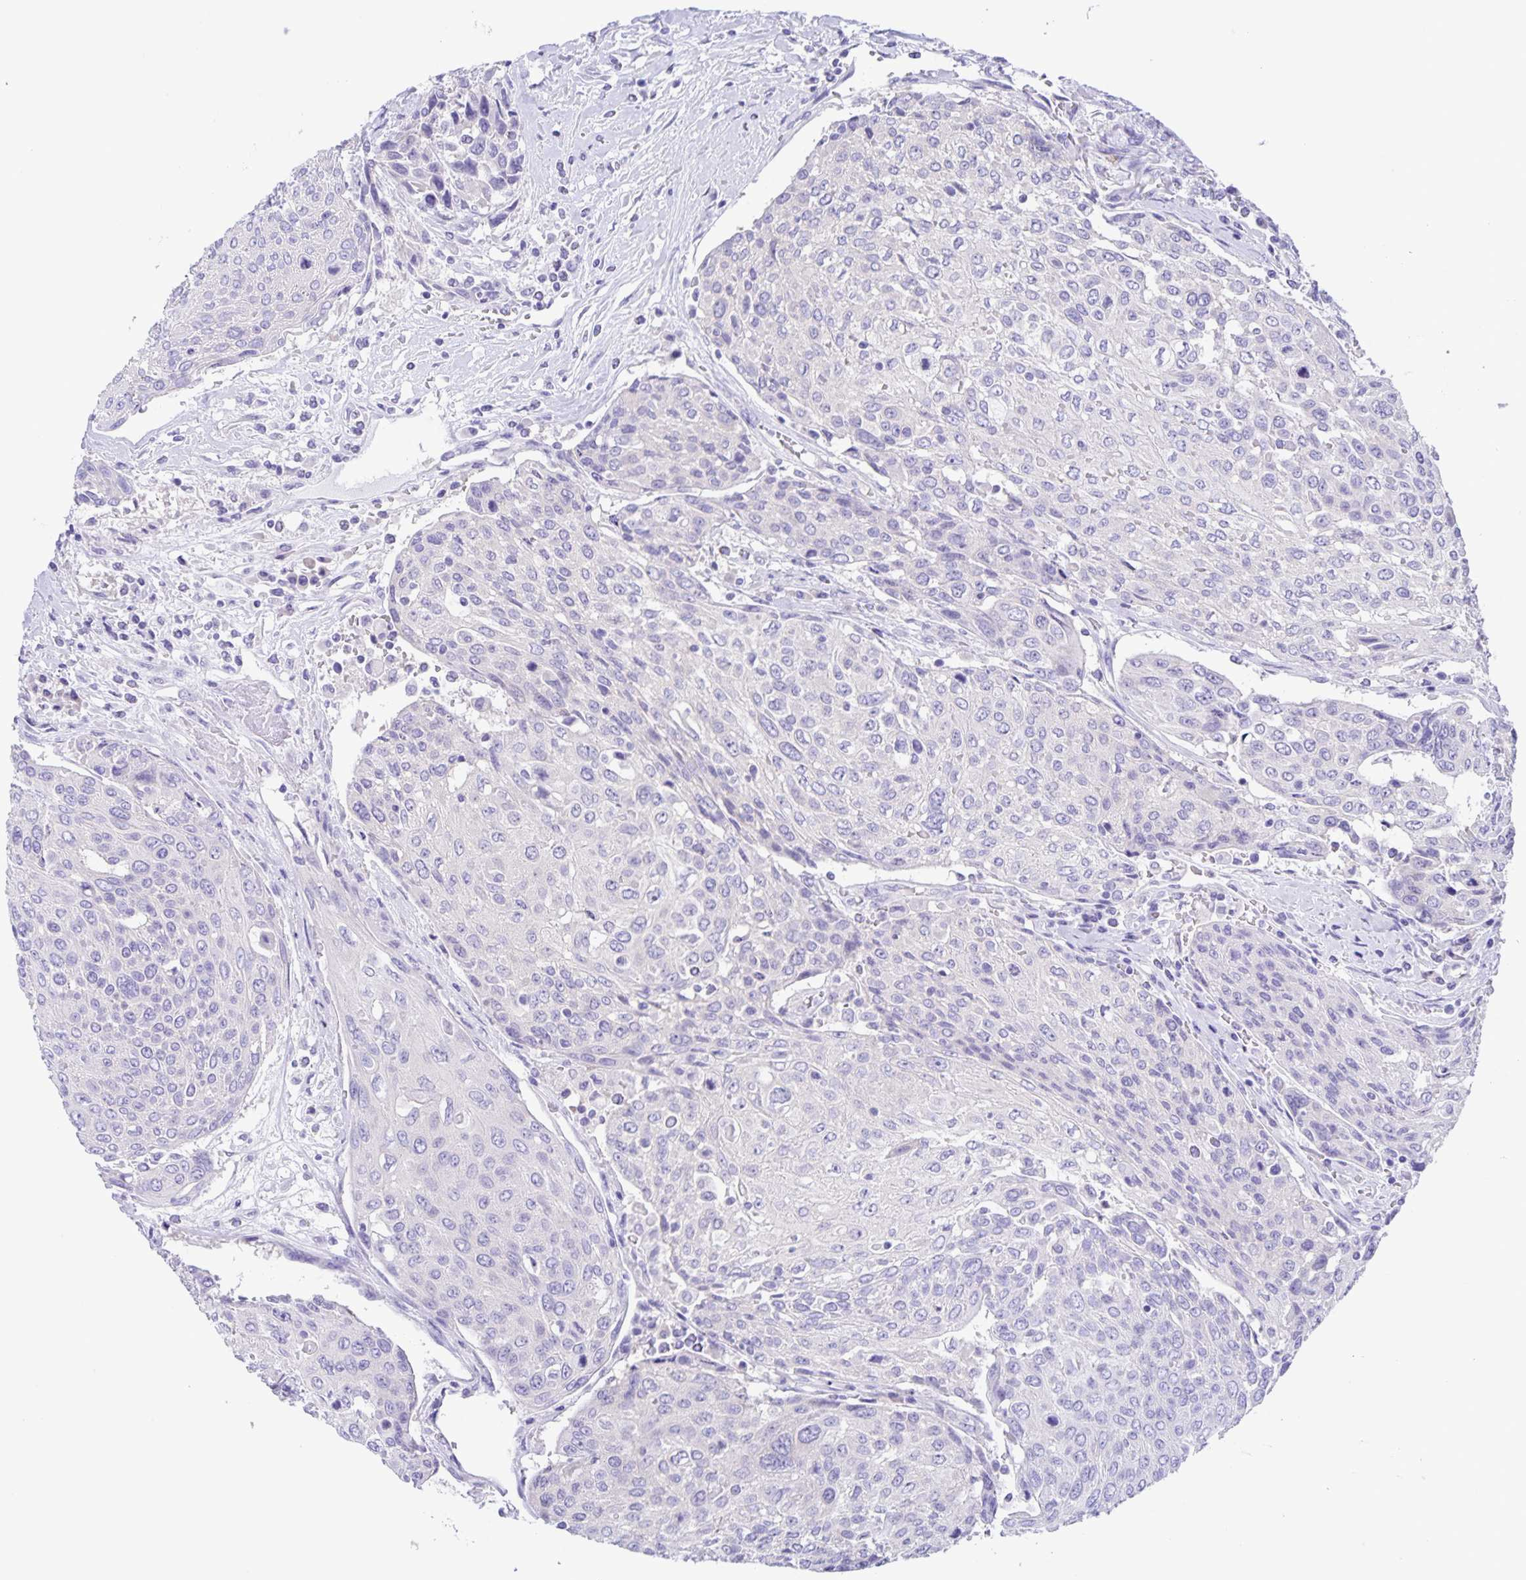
{"staining": {"intensity": "negative", "quantity": "none", "location": "none"}, "tissue": "urothelial cancer", "cell_type": "Tumor cells", "image_type": "cancer", "snomed": [{"axis": "morphology", "description": "Urothelial carcinoma, High grade"}, {"axis": "topography", "description": "Urinary bladder"}], "caption": "Tumor cells show no significant protein expression in urothelial cancer.", "gene": "CAPSL", "patient": {"sex": "female", "age": 70}}